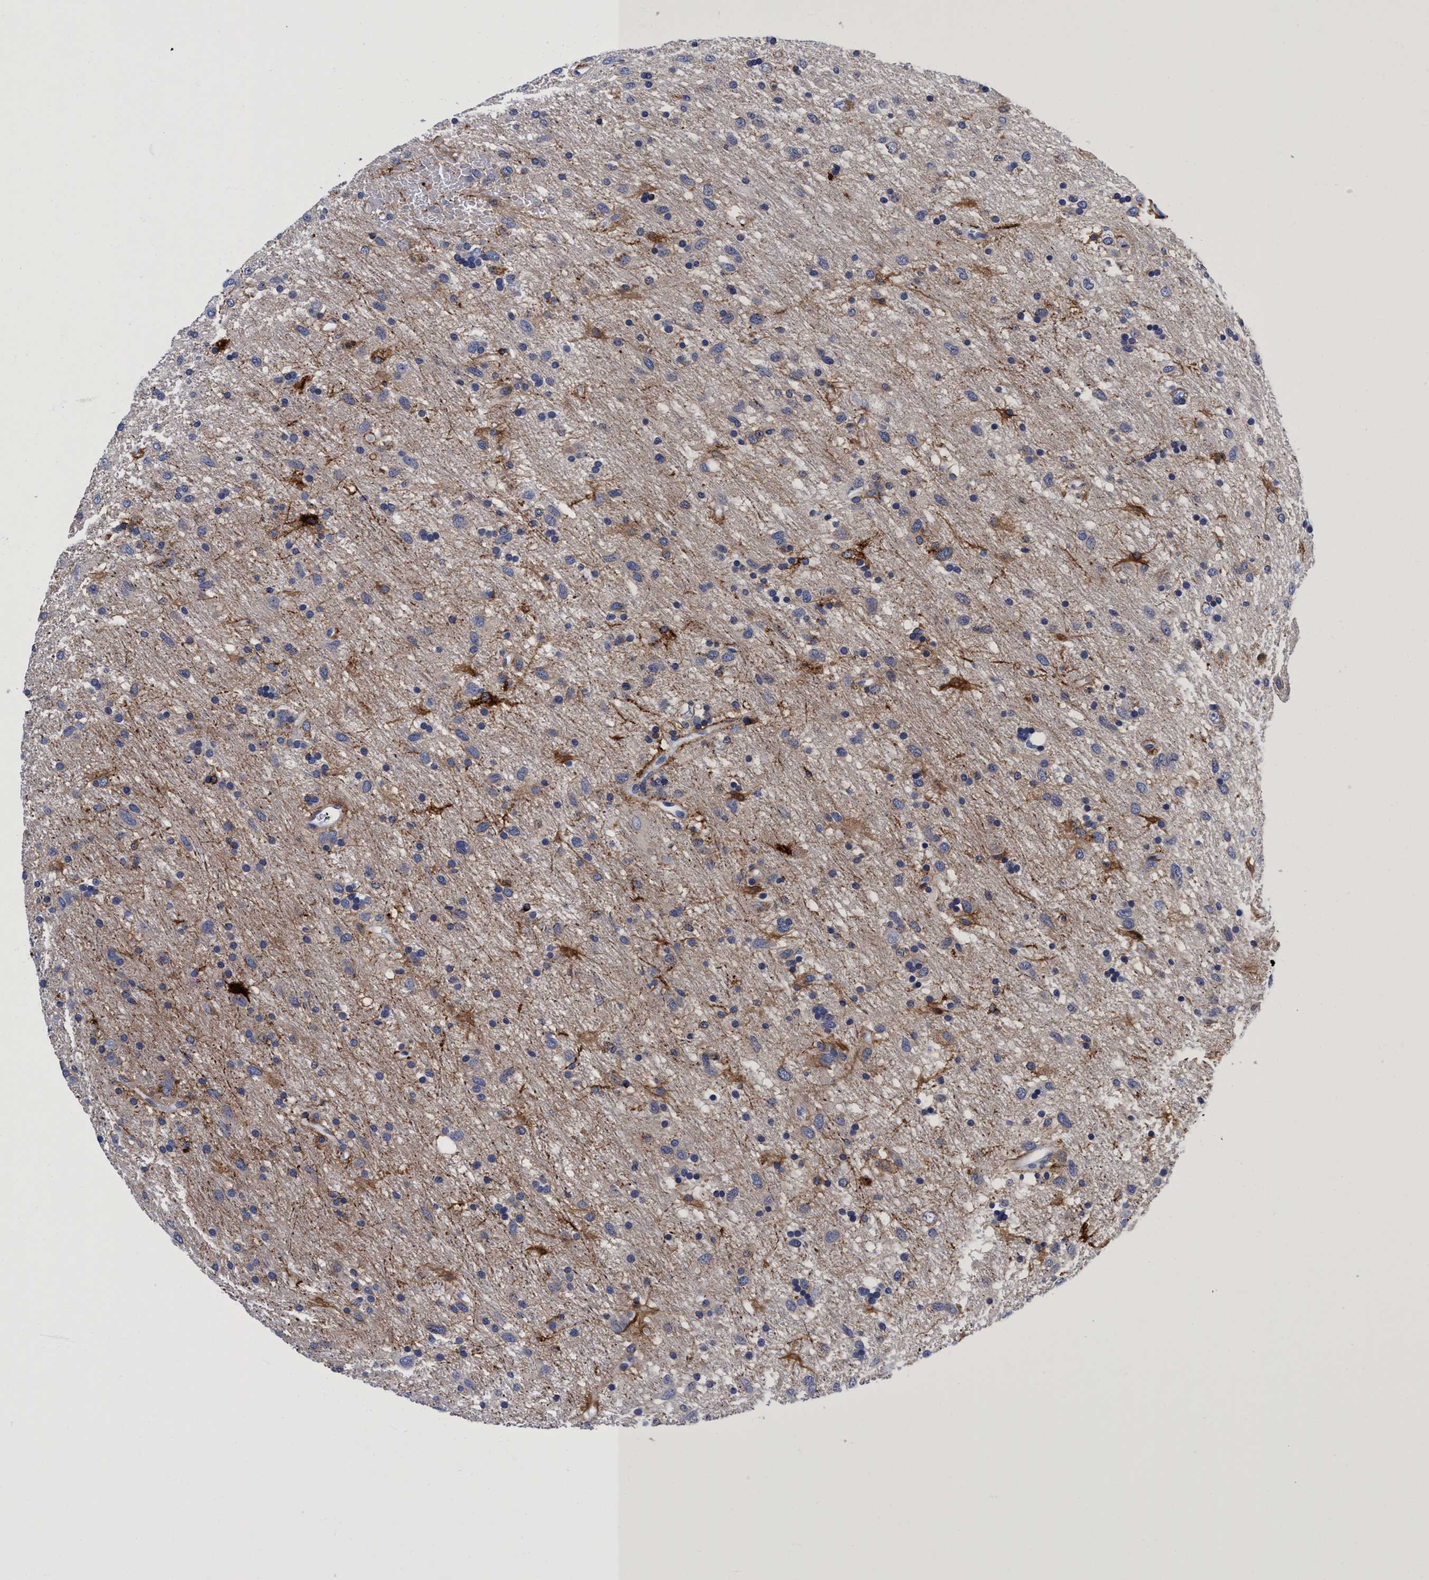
{"staining": {"intensity": "moderate", "quantity": "<25%", "location": "cytoplasmic/membranous"}, "tissue": "glioma", "cell_type": "Tumor cells", "image_type": "cancer", "snomed": [{"axis": "morphology", "description": "Glioma, malignant, Low grade"}, {"axis": "topography", "description": "Brain"}], "caption": "Glioma stained with DAB immunohistochemistry reveals low levels of moderate cytoplasmic/membranous positivity in approximately <25% of tumor cells. The staining is performed using DAB brown chromogen to label protein expression. The nuclei are counter-stained blue using hematoxylin.", "gene": "PLPPR1", "patient": {"sex": "male", "age": 77}}